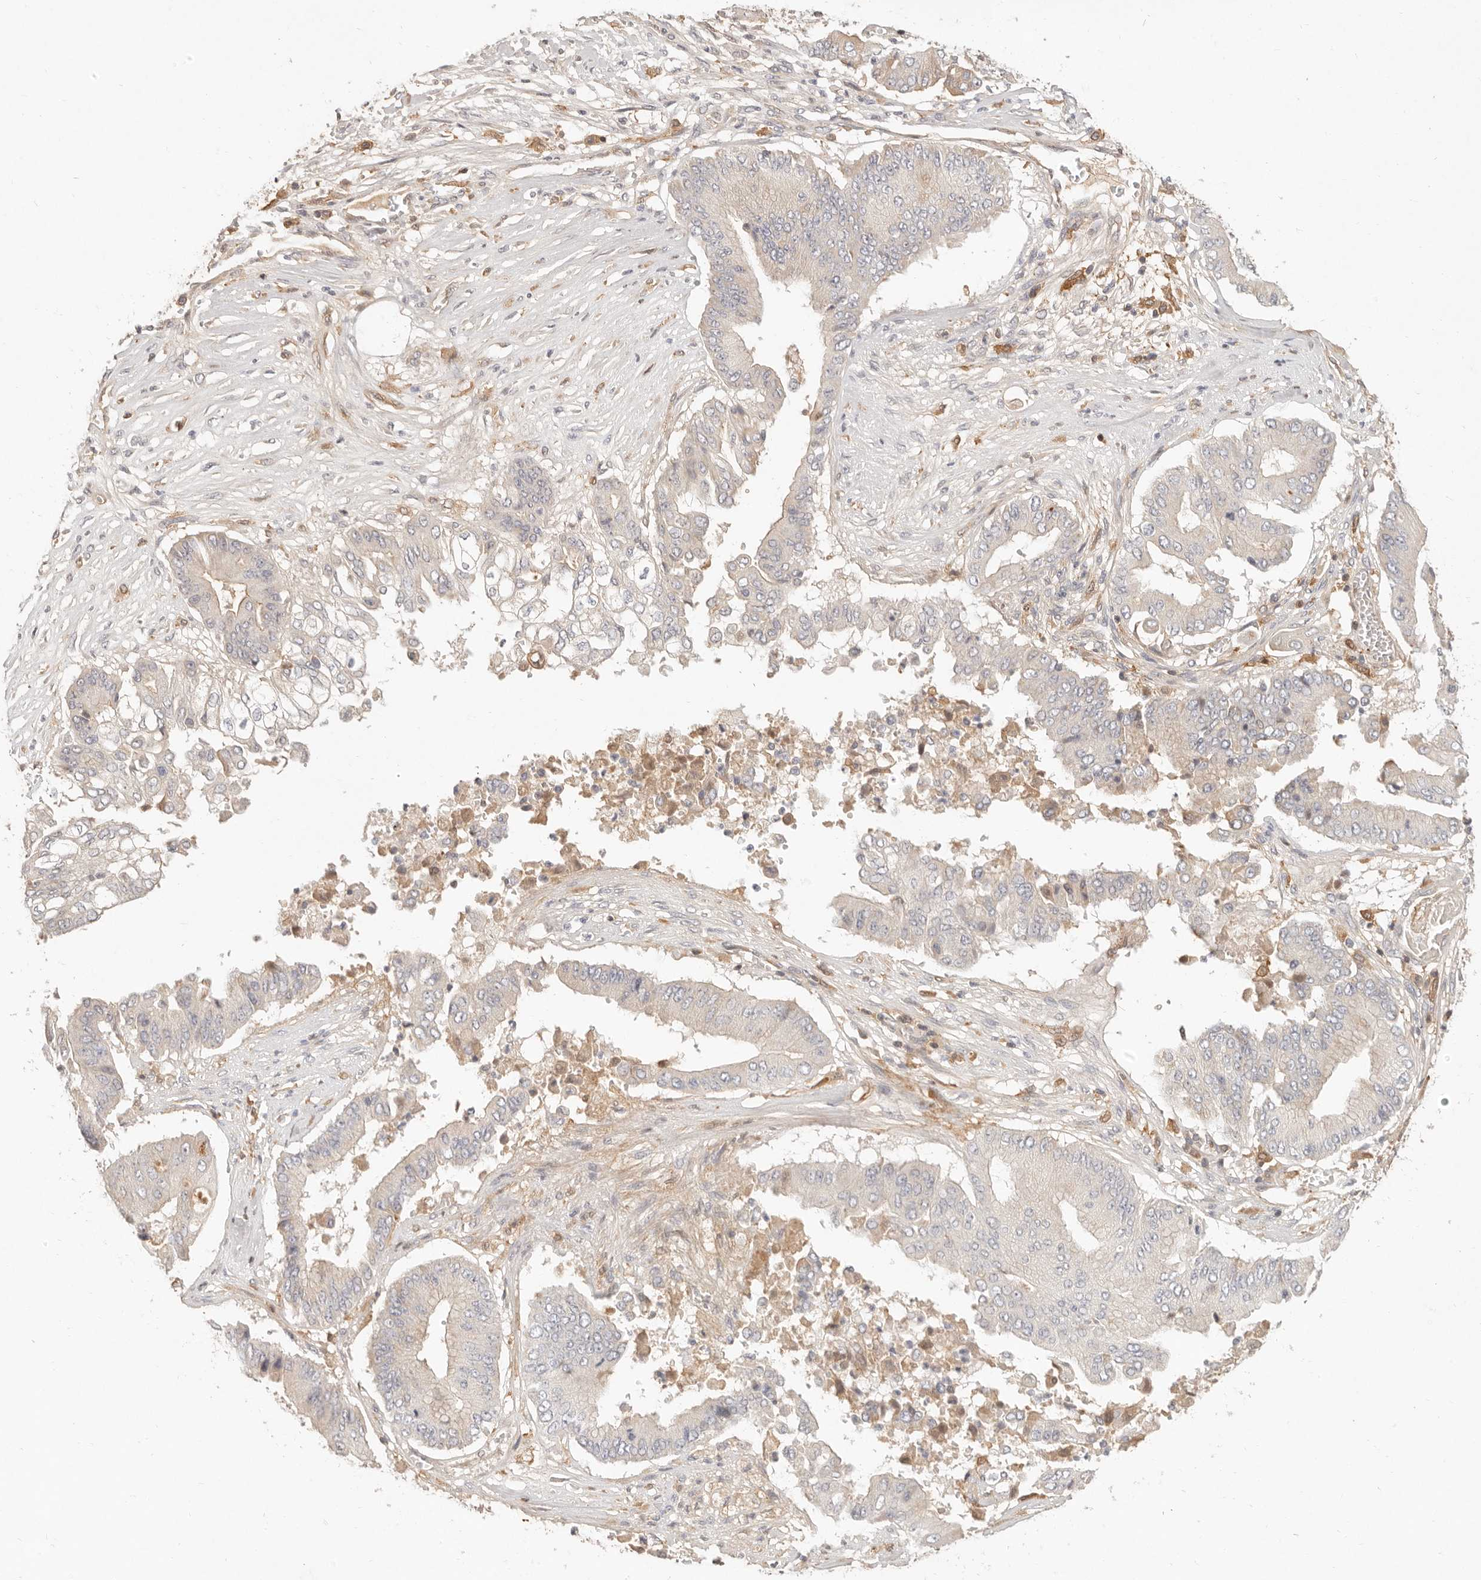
{"staining": {"intensity": "negative", "quantity": "none", "location": "none"}, "tissue": "pancreatic cancer", "cell_type": "Tumor cells", "image_type": "cancer", "snomed": [{"axis": "morphology", "description": "Adenocarcinoma, NOS"}, {"axis": "topography", "description": "Pancreas"}], "caption": "Adenocarcinoma (pancreatic) was stained to show a protein in brown. There is no significant positivity in tumor cells. (Immunohistochemistry, brightfield microscopy, high magnification).", "gene": "NECAP2", "patient": {"sex": "female", "age": 77}}